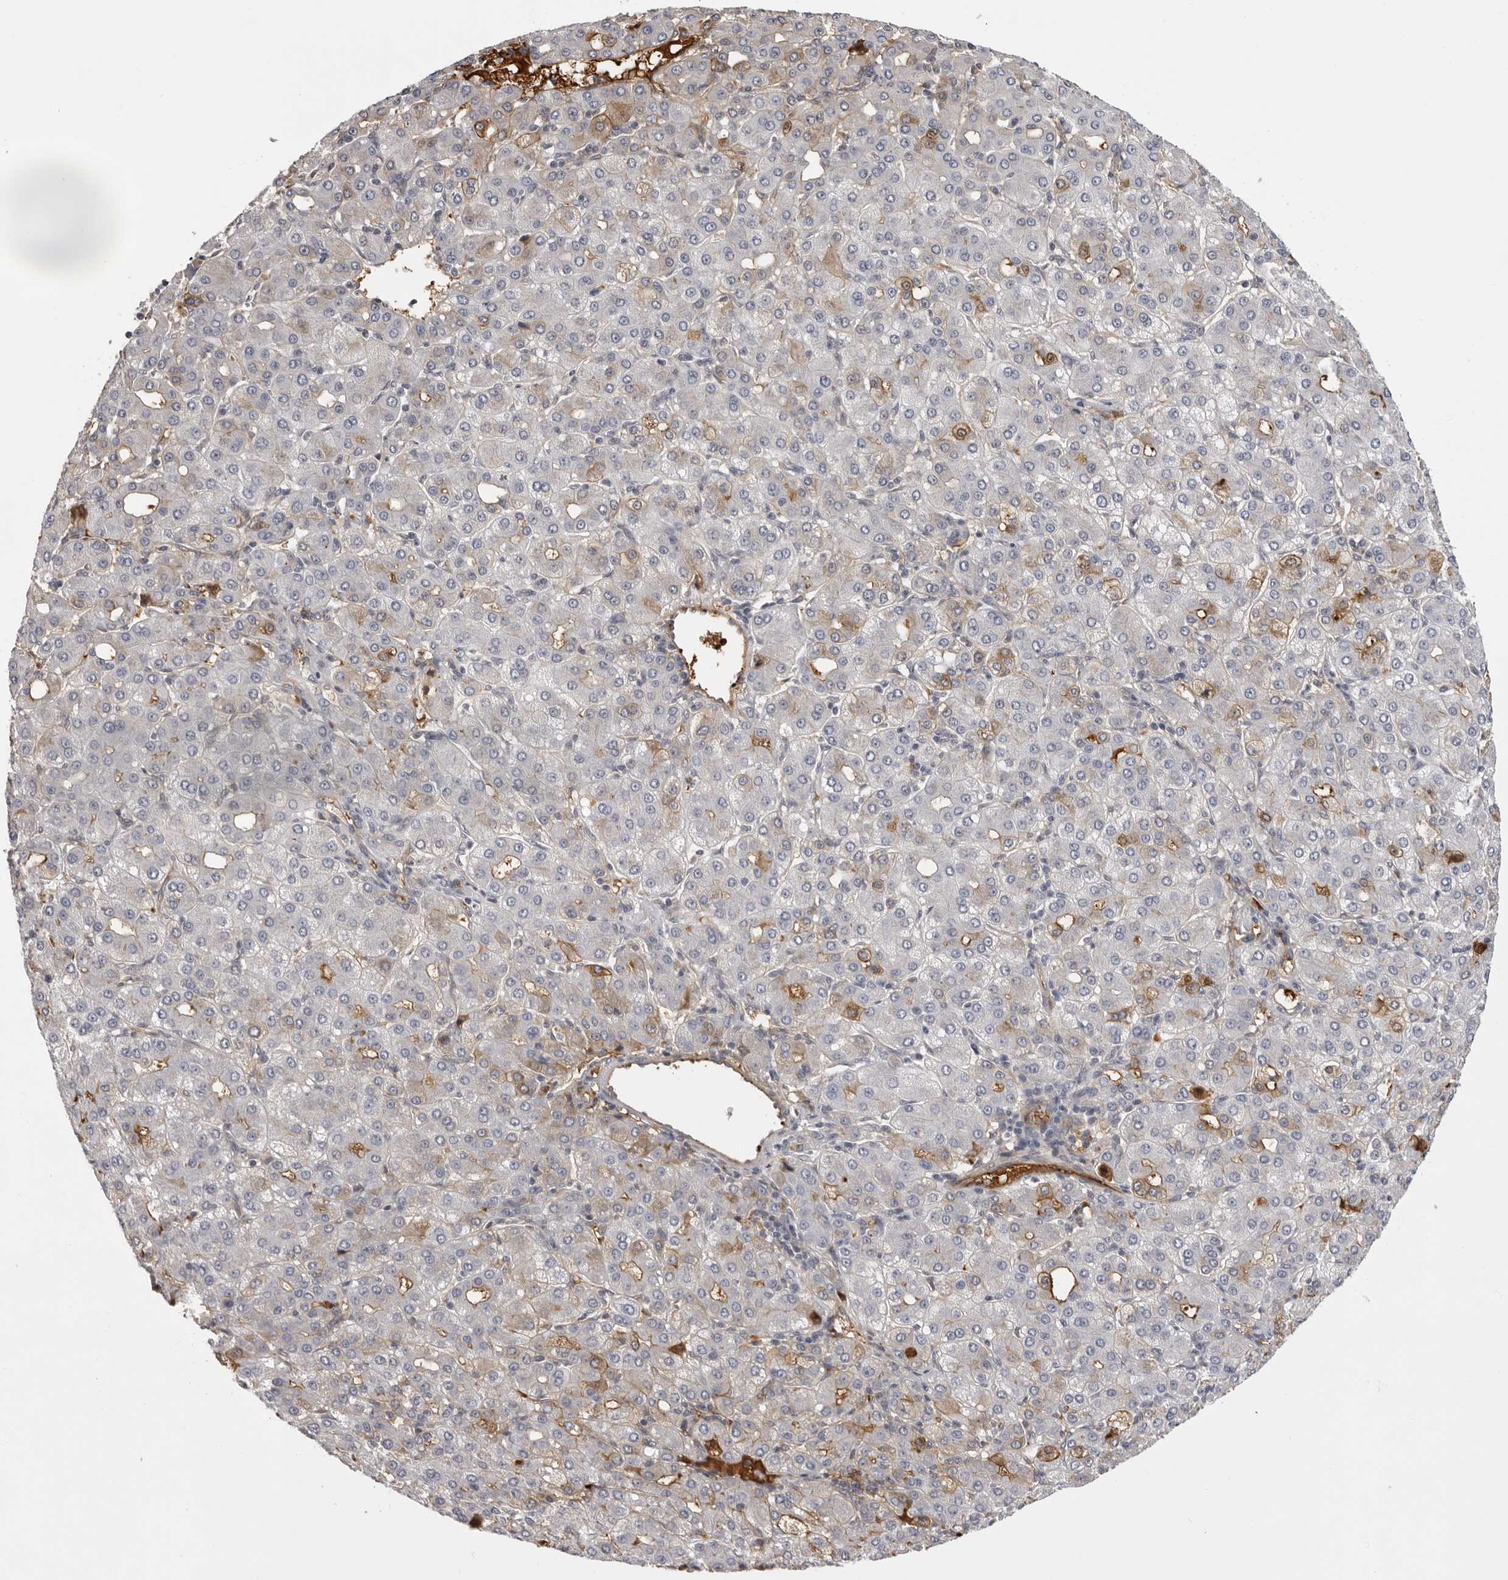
{"staining": {"intensity": "negative", "quantity": "none", "location": "none"}, "tissue": "liver cancer", "cell_type": "Tumor cells", "image_type": "cancer", "snomed": [{"axis": "morphology", "description": "Carcinoma, Hepatocellular, NOS"}, {"axis": "topography", "description": "Liver"}], "caption": "Immunohistochemistry (IHC) histopathology image of neoplastic tissue: human liver hepatocellular carcinoma stained with DAB (3,3'-diaminobenzidine) reveals no significant protein staining in tumor cells. The staining is performed using DAB (3,3'-diaminobenzidine) brown chromogen with nuclei counter-stained in using hematoxylin.", "gene": "PLEKHF2", "patient": {"sex": "male", "age": 65}}